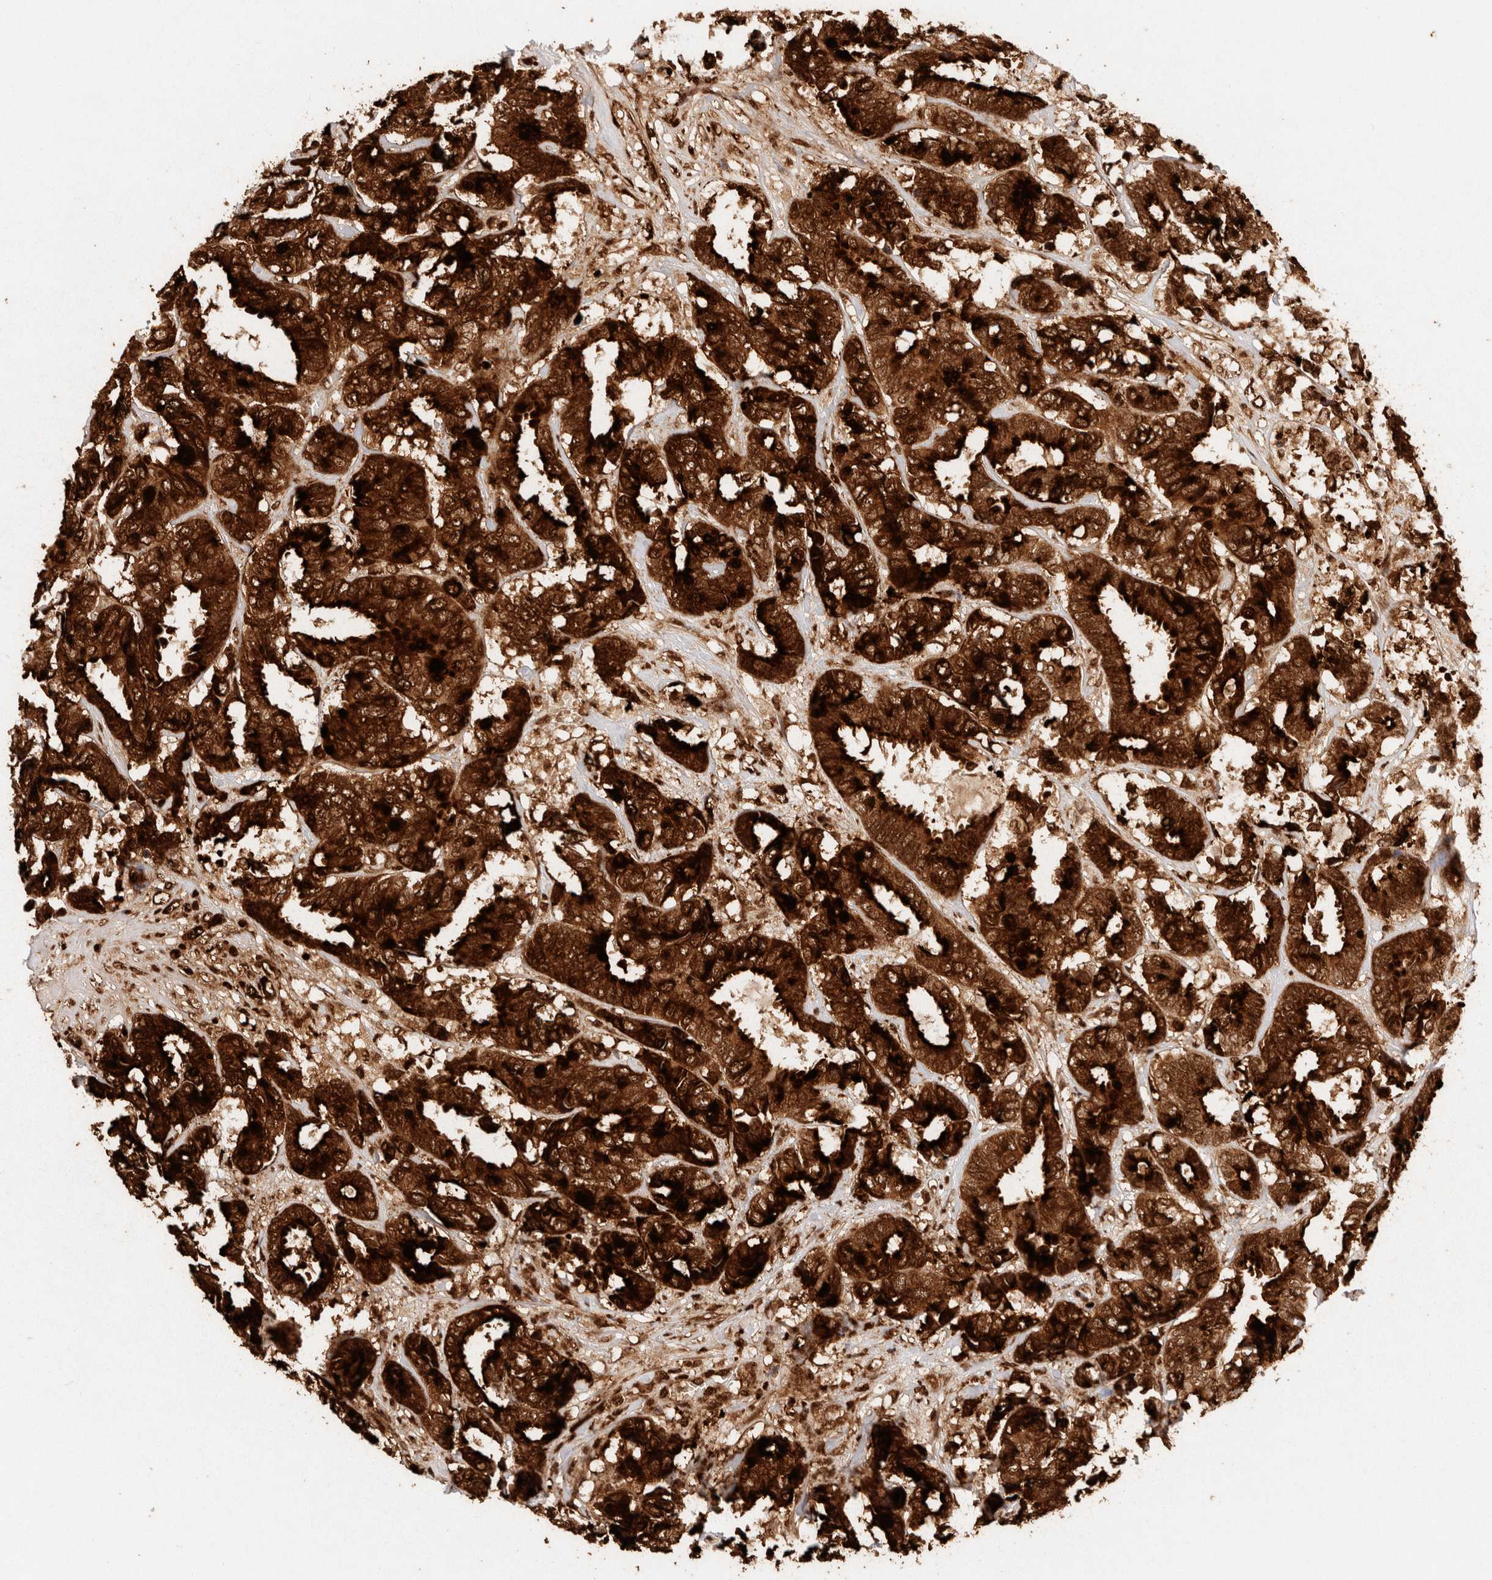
{"staining": {"intensity": "strong", "quantity": ">75%", "location": "cytoplasmic/membranous,nuclear"}, "tissue": "breast cancer", "cell_type": "Tumor cells", "image_type": "cancer", "snomed": [{"axis": "morphology", "description": "Duct carcinoma"}, {"axis": "topography", "description": "Breast"}], "caption": "DAB immunohistochemical staining of human breast cancer displays strong cytoplasmic/membranous and nuclear protein positivity in approximately >75% of tumor cells. The protein of interest is stained brown, and the nuclei are stained in blue (DAB (3,3'-diaminobenzidine) IHC with brightfield microscopy, high magnification).", "gene": "SCGB2A2", "patient": {"sex": "female", "age": 87}}